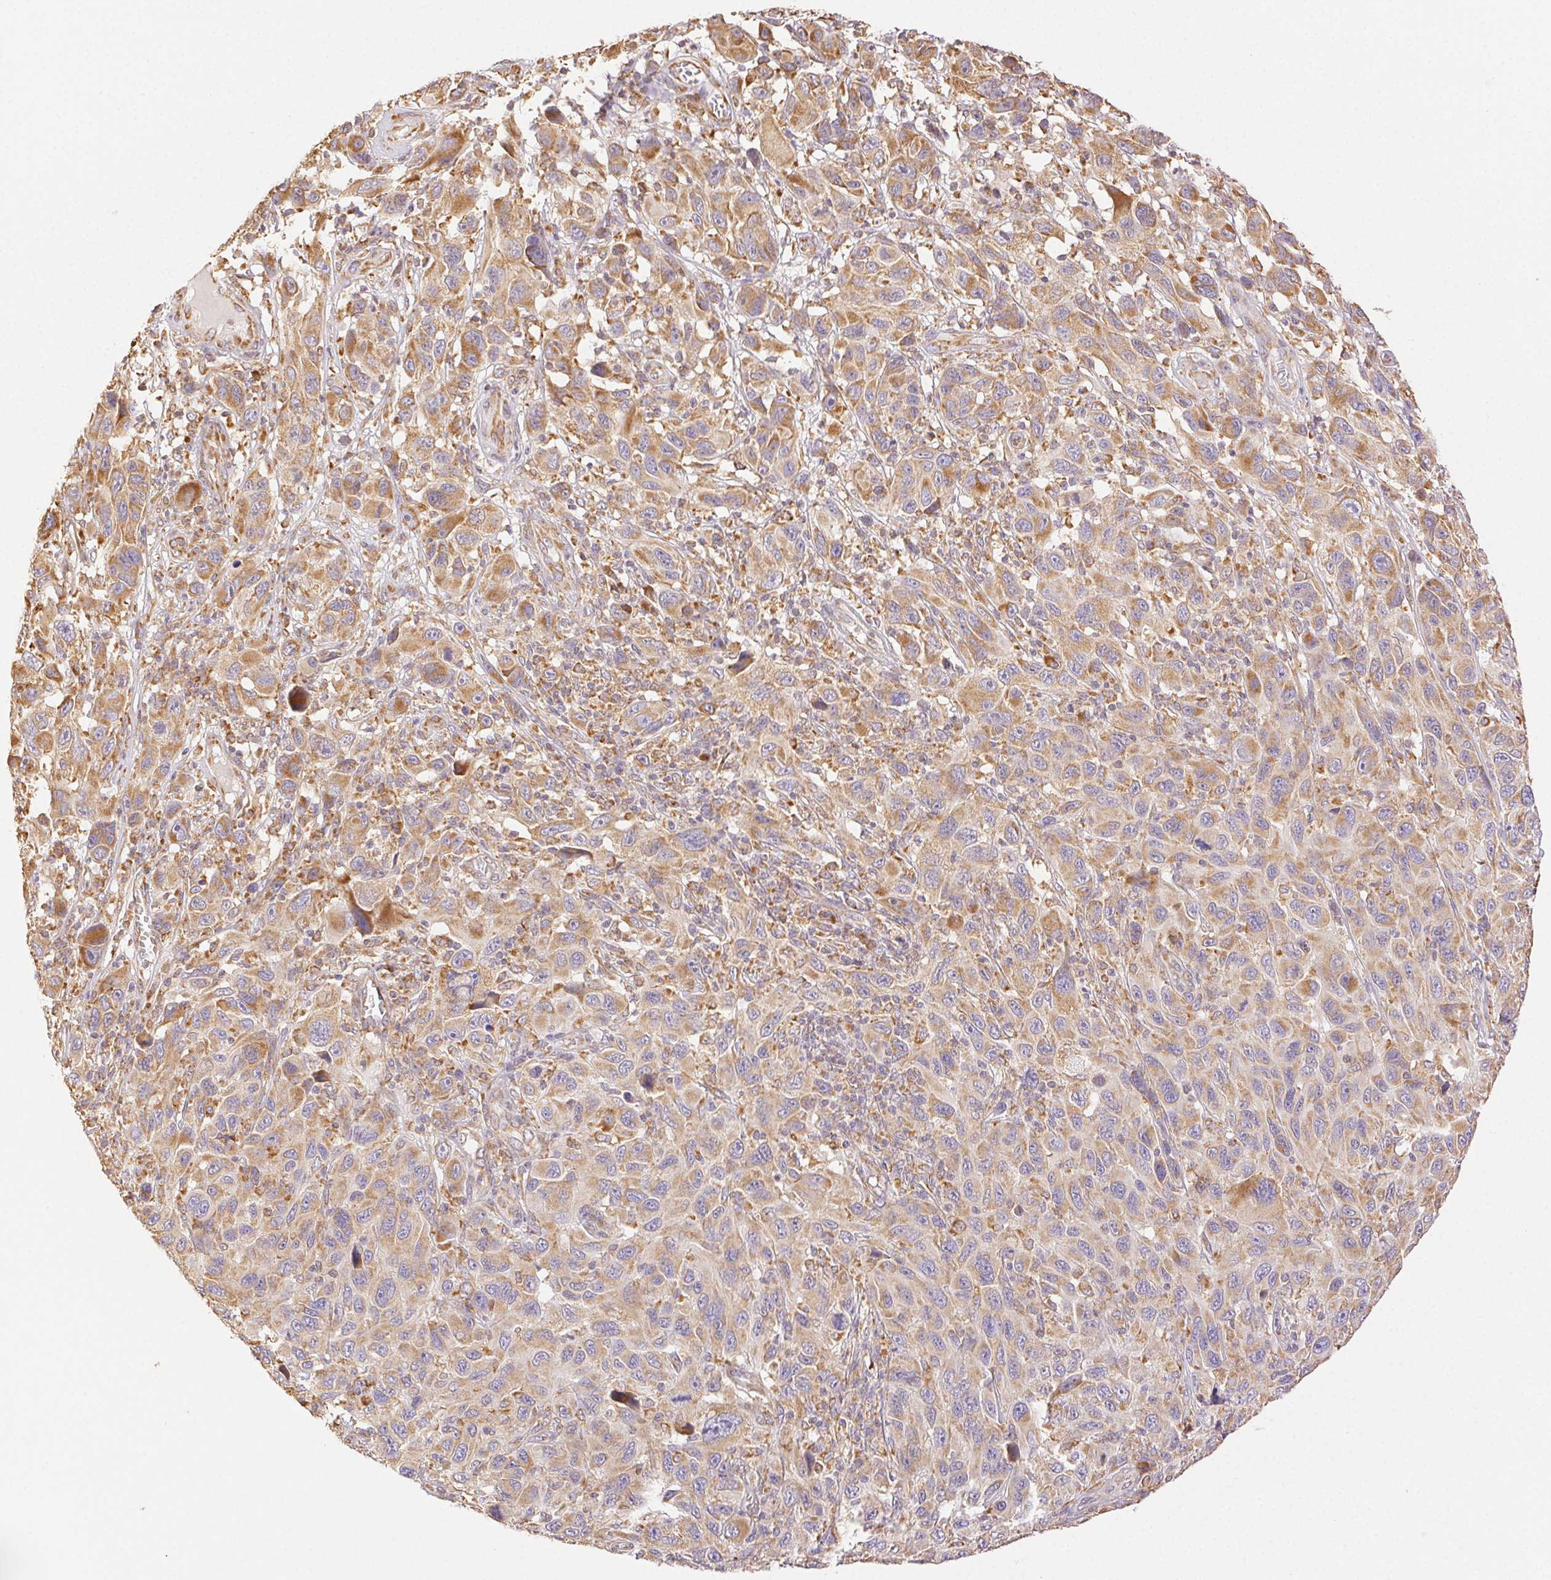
{"staining": {"intensity": "moderate", "quantity": "25%-75%", "location": "cytoplasmic/membranous"}, "tissue": "melanoma", "cell_type": "Tumor cells", "image_type": "cancer", "snomed": [{"axis": "morphology", "description": "Malignant melanoma, NOS"}, {"axis": "topography", "description": "Skin"}], "caption": "This is a photomicrograph of IHC staining of melanoma, which shows moderate expression in the cytoplasmic/membranous of tumor cells.", "gene": "ENTREP1", "patient": {"sex": "male", "age": 53}}